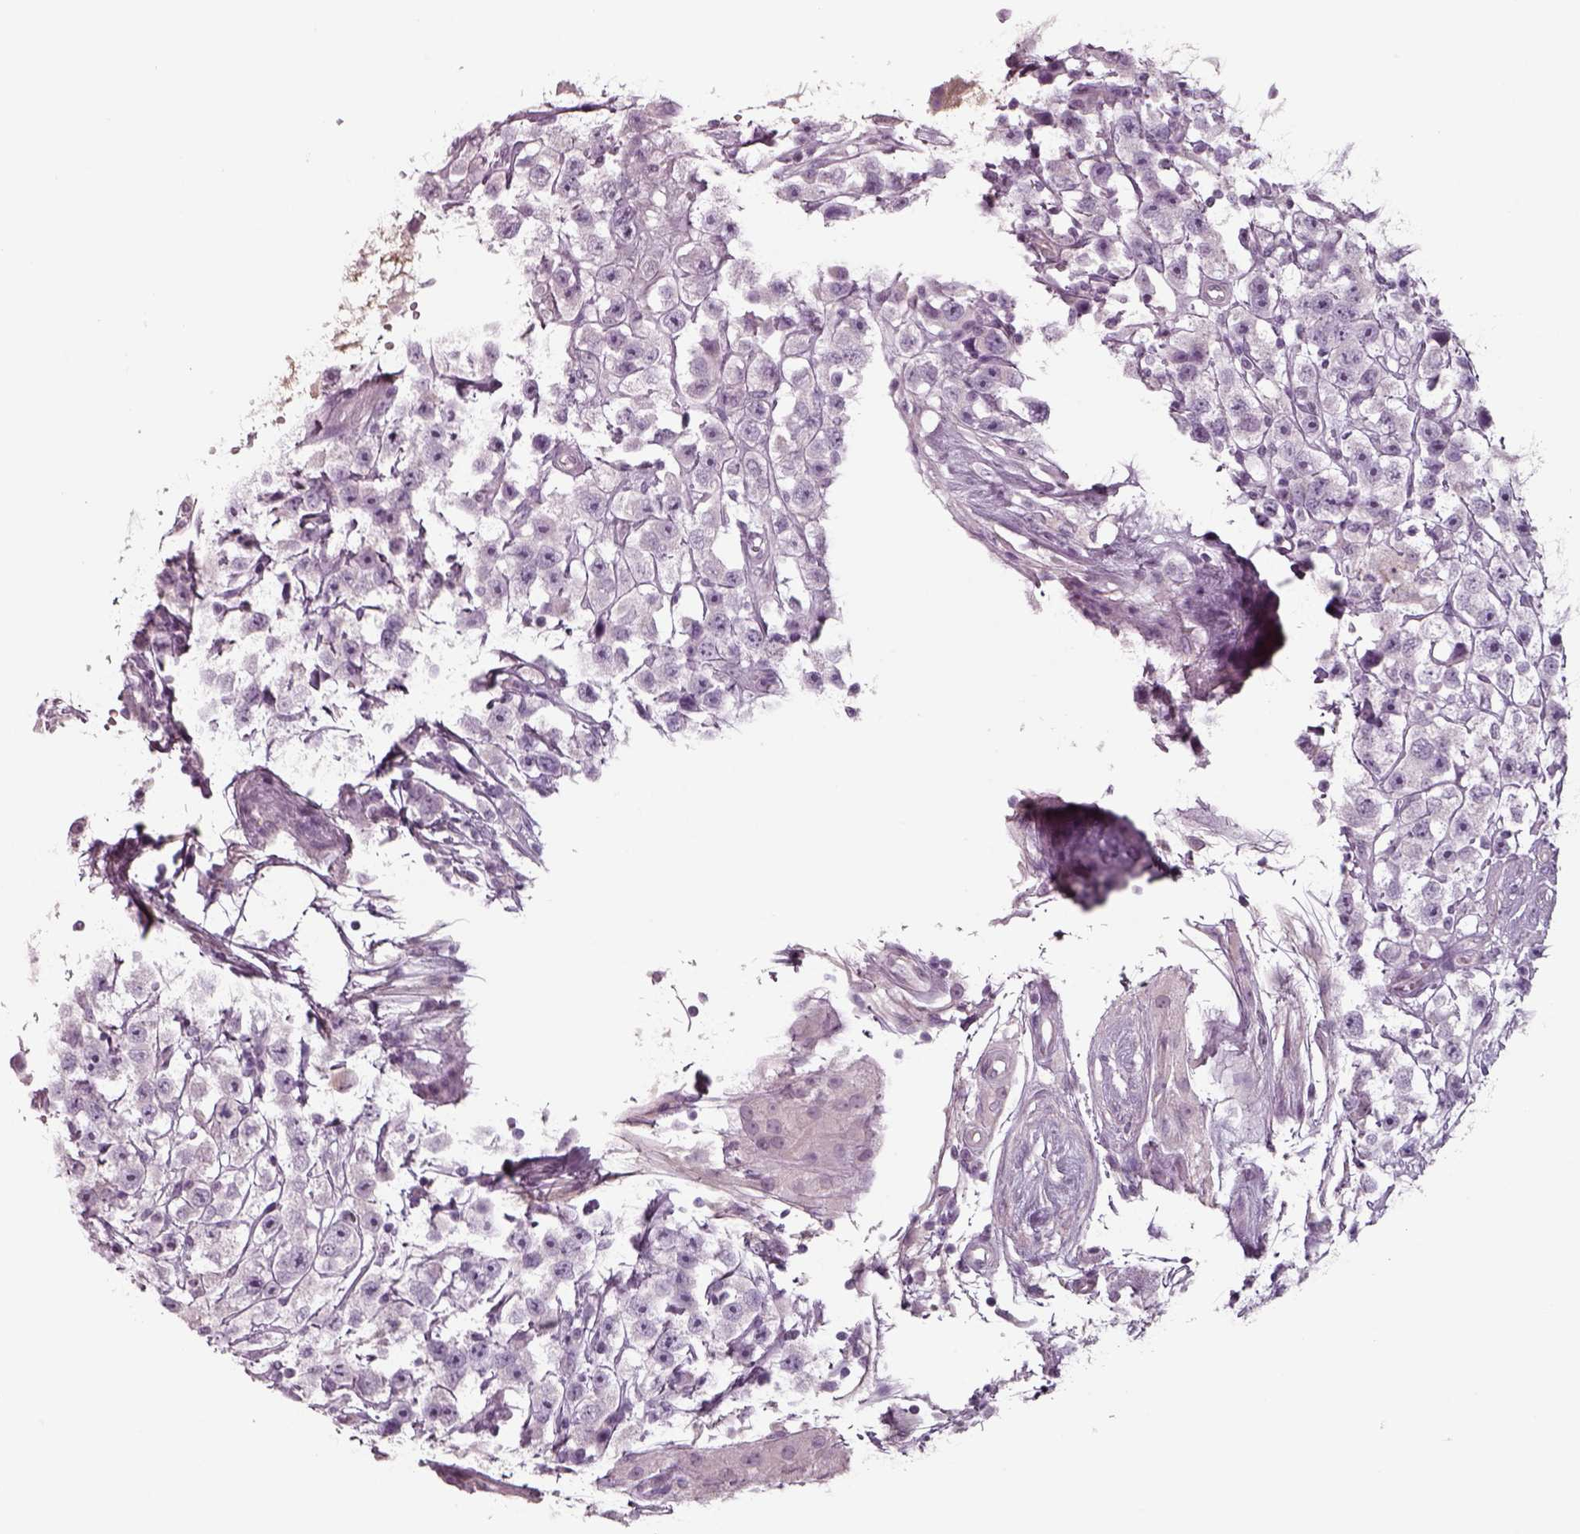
{"staining": {"intensity": "negative", "quantity": "none", "location": "none"}, "tissue": "testis cancer", "cell_type": "Tumor cells", "image_type": "cancer", "snomed": [{"axis": "morphology", "description": "Seminoma, NOS"}, {"axis": "topography", "description": "Testis"}], "caption": "Tumor cells are negative for brown protein staining in testis seminoma.", "gene": "SEPTIN14", "patient": {"sex": "male", "age": 45}}